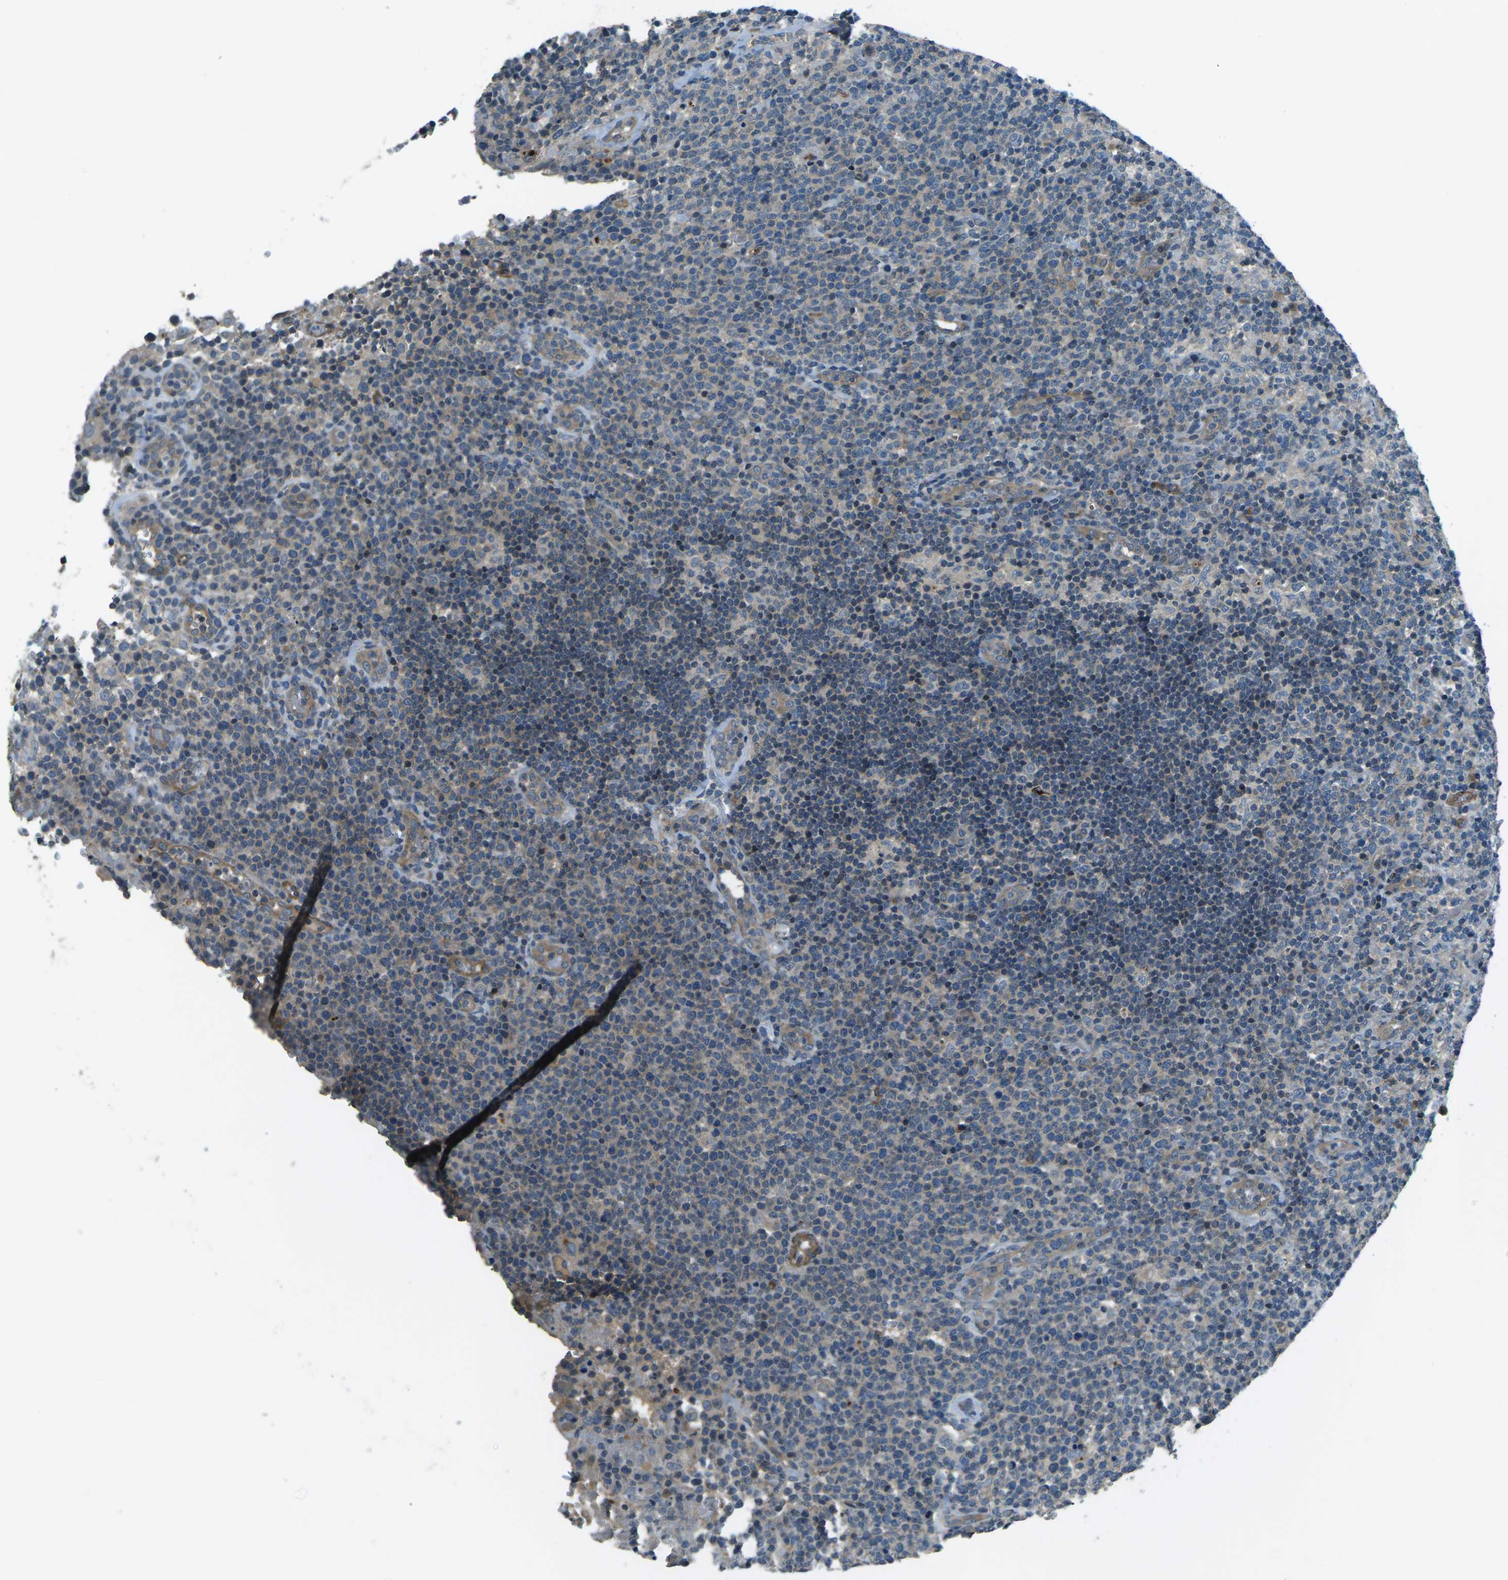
{"staining": {"intensity": "weak", "quantity": "25%-75%", "location": "cytoplasmic/membranous"}, "tissue": "lymphoma", "cell_type": "Tumor cells", "image_type": "cancer", "snomed": [{"axis": "morphology", "description": "Malignant lymphoma, non-Hodgkin's type, High grade"}, {"axis": "topography", "description": "Lymph node"}], "caption": "DAB (3,3'-diaminobenzidine) immunohistochemical staining of human malignant lymphoma, non-Hodgkin's type (high-grade) exhibits weak cytoplasmic/membranous protein expression in about 25%-75% of tumor cells. (Brightfield microscopy of DAB IHC at high magnification).", "gene": "AFAP1", "patient": {"sex": "male", "age": 61}}